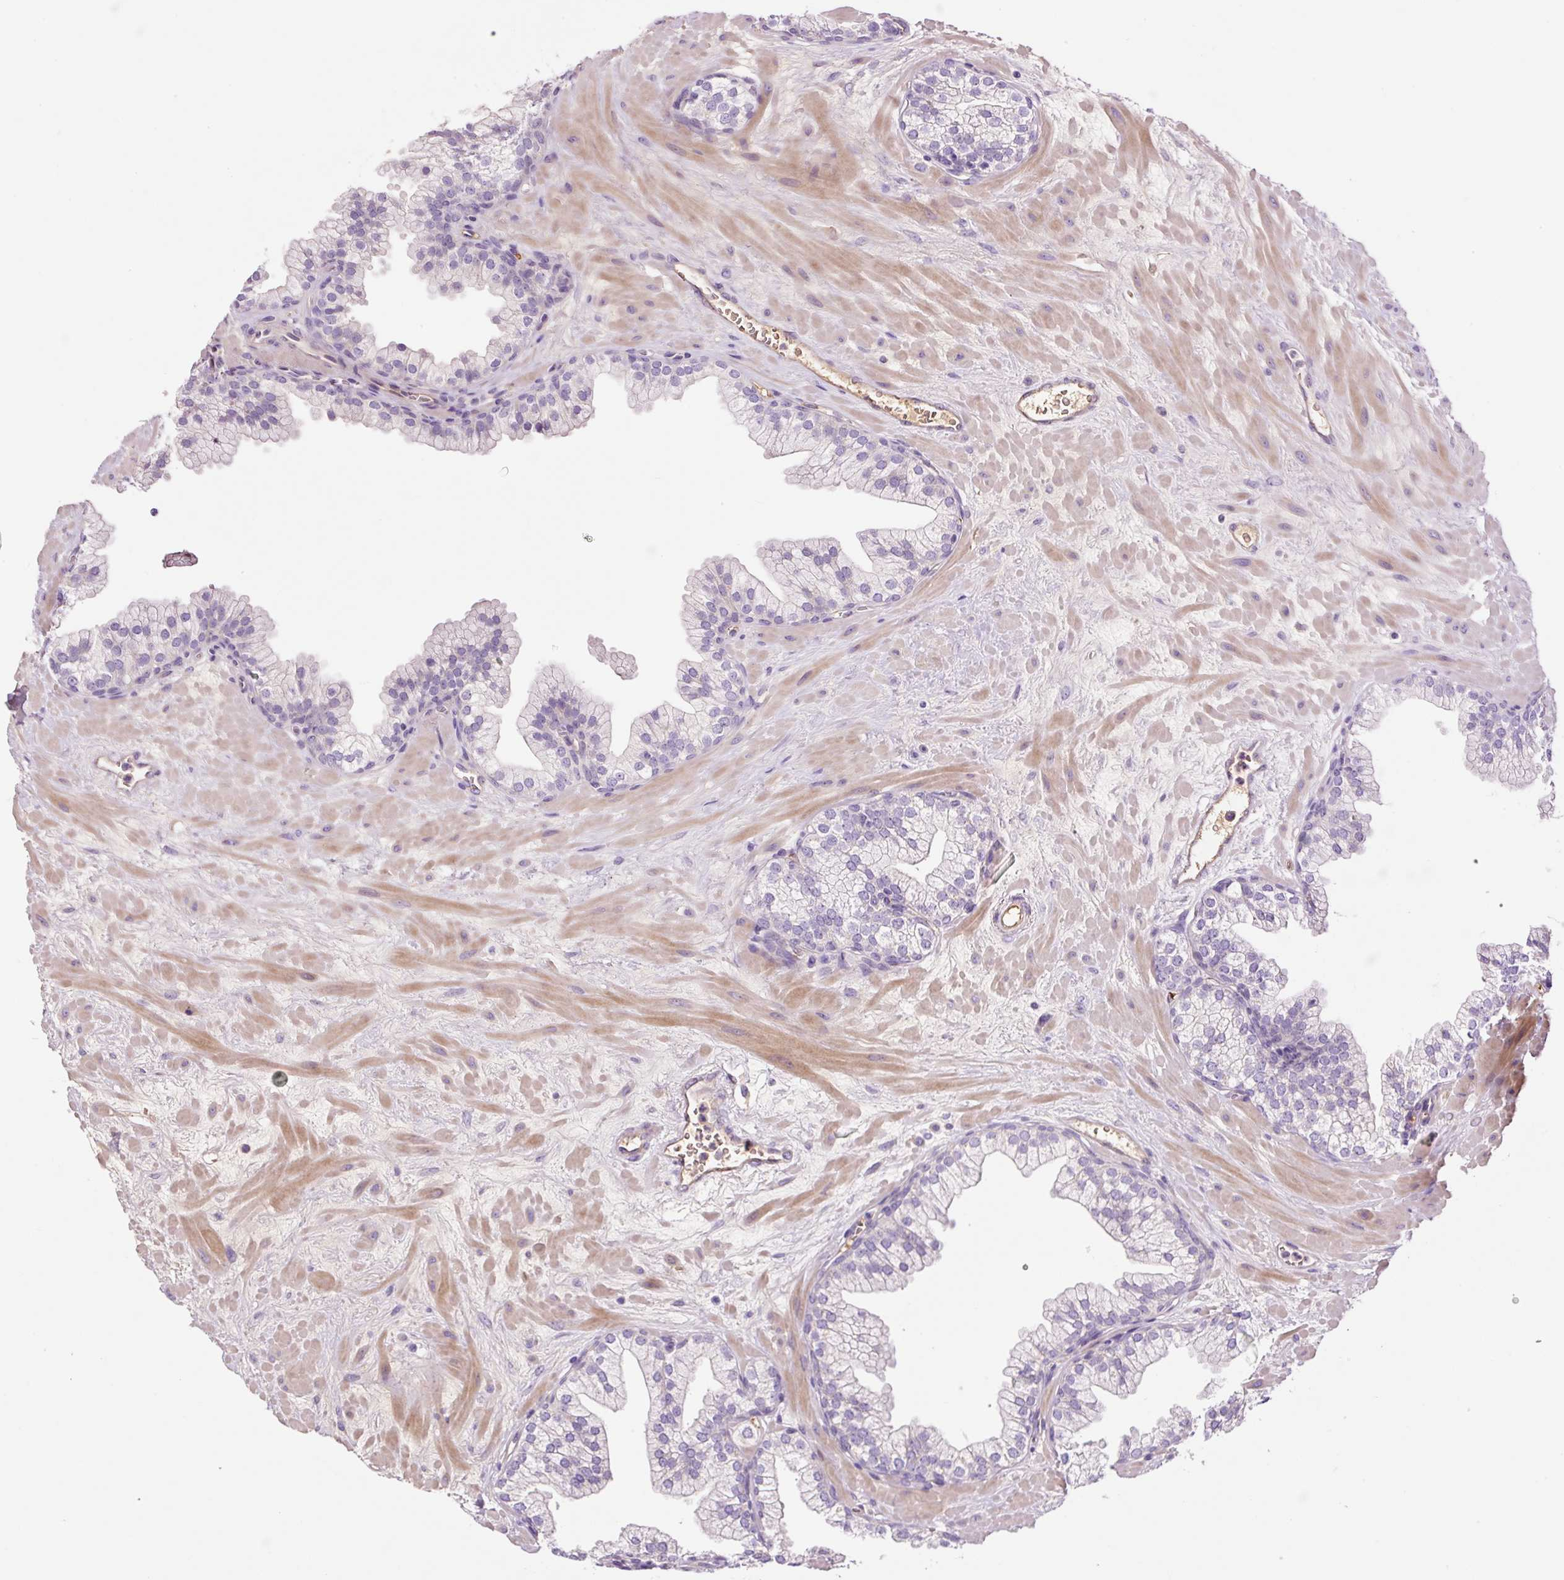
{"staining": {"intensity": "negative", "quantity": "none", "location": "none"}, "tissue": "prostate", "cell_type": "Glandular cells", "image_type": "normal", "snomed": [{"axis": "morphology", "description": "Normal tissue, NOS"}, {"axis": "topography", "description": "Prostate"}, {"axis": "topography", "description": "Peripheral nerve tissue"}], "caption": "This micrograph is of normal prostate stained with IHC to label a protein in brown with the nuclei are counter-stained blue. There is no expression in glandular cells. (Stains: DAB immunohistochemistry with hematoxylin counter stain, Microscopy: brightfield microscopy at high magnification).", "gene": "TMEM235", "patient": {"sex": "male", "age": 61}}